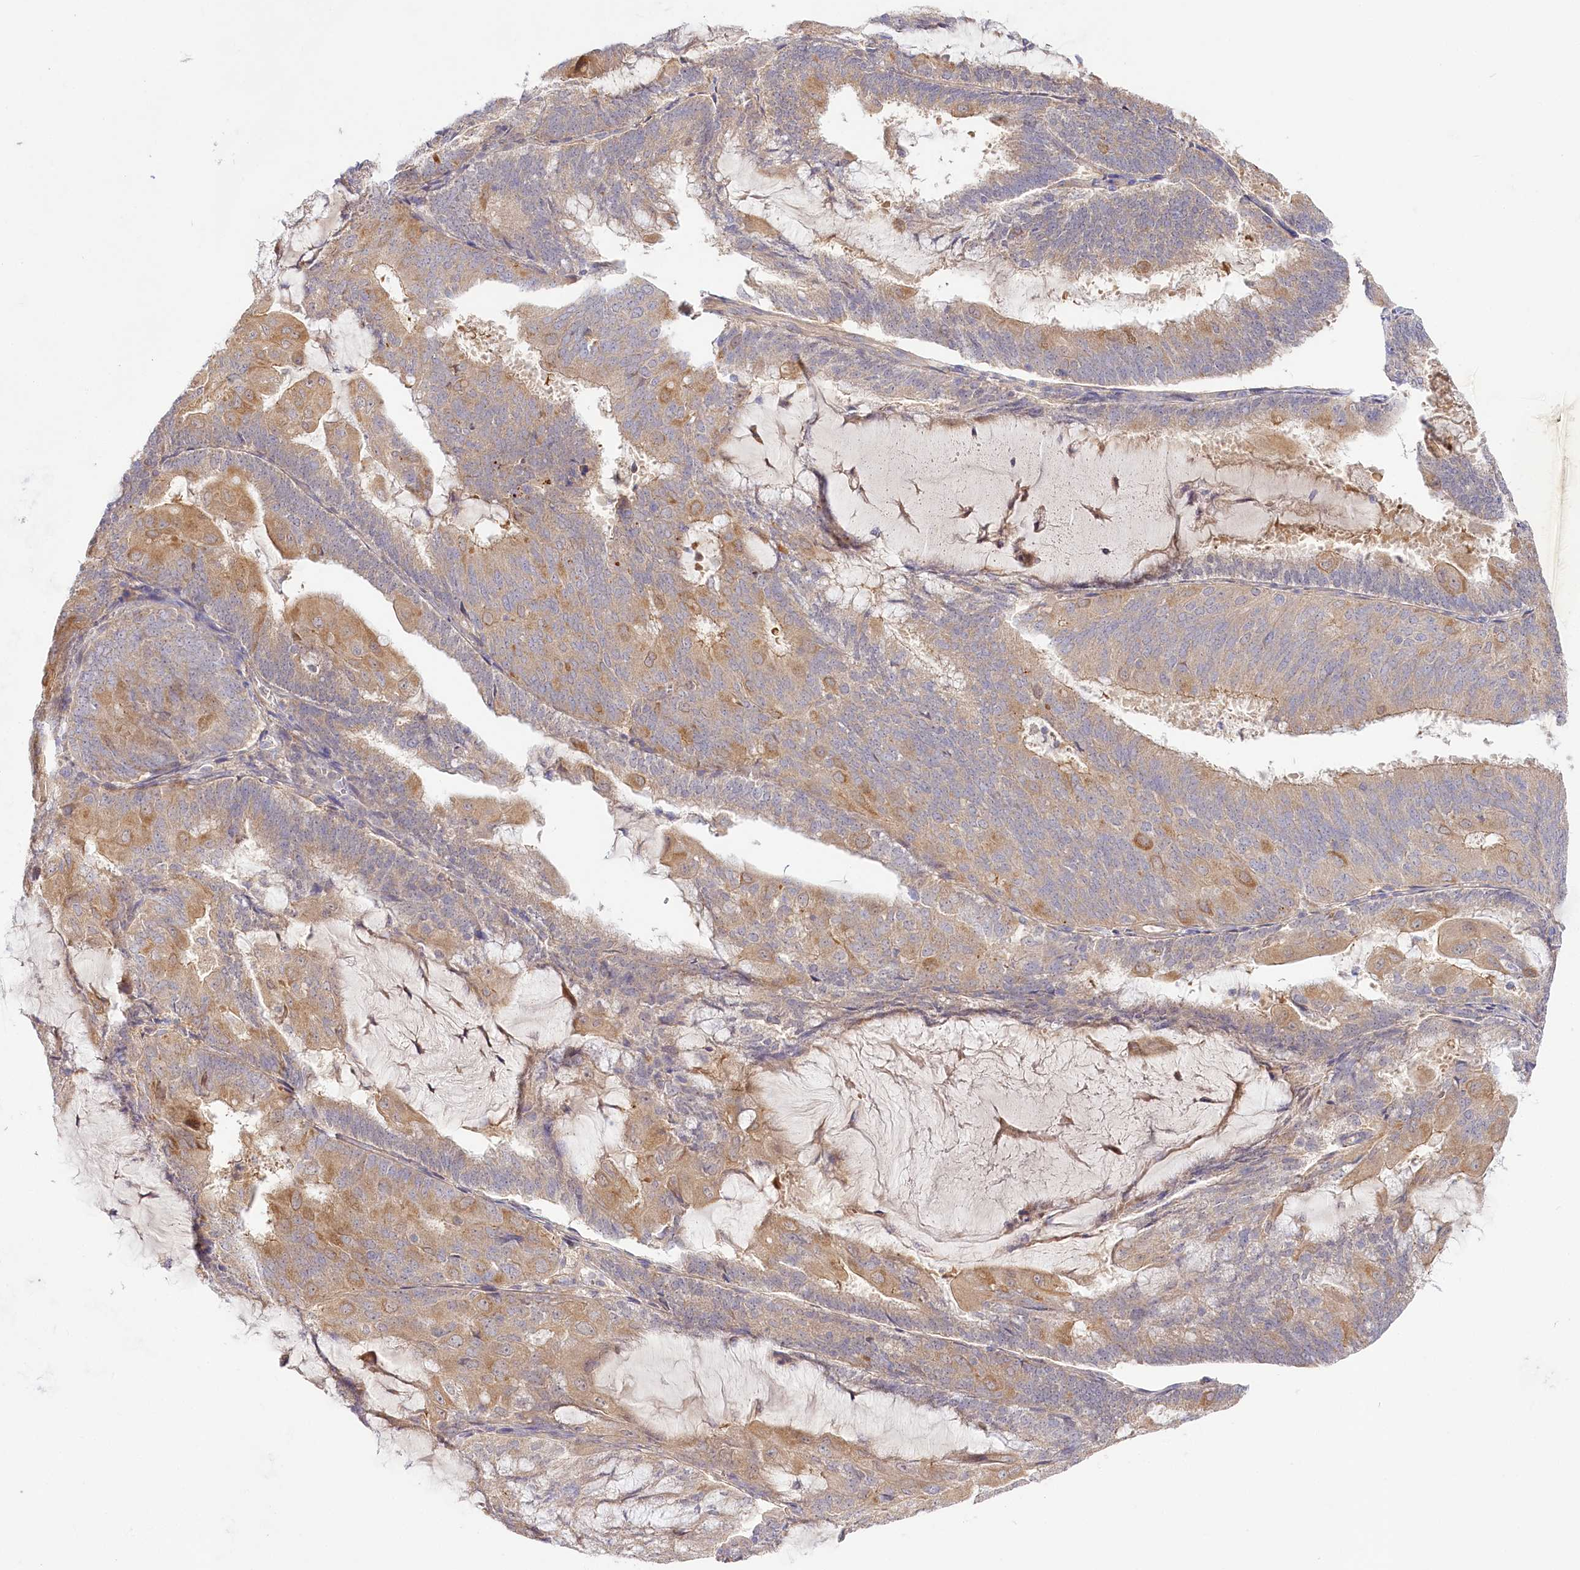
{"staining": {"intensity": "moderate", "quantity": "25%-75%", "location": "cytoplasmic/membranous"}, "tissue": "endometrial cancer", "cell_type": "Tumor cells", "image_type": "cancer", "snomed": [{"axis": "morphology", "description": "Adenocarcinoma, NOS"}, {"axis": "topography", "description": "Endometrium"}], "caption": "Endometrial cancer stained for a protein (brown) reveals moderate cytoplasmic/membranous positive staining in about 25%-75% of tumor cells.", "gene": "PYROXD1", "patient": {"sex": "female", "age": 81}}